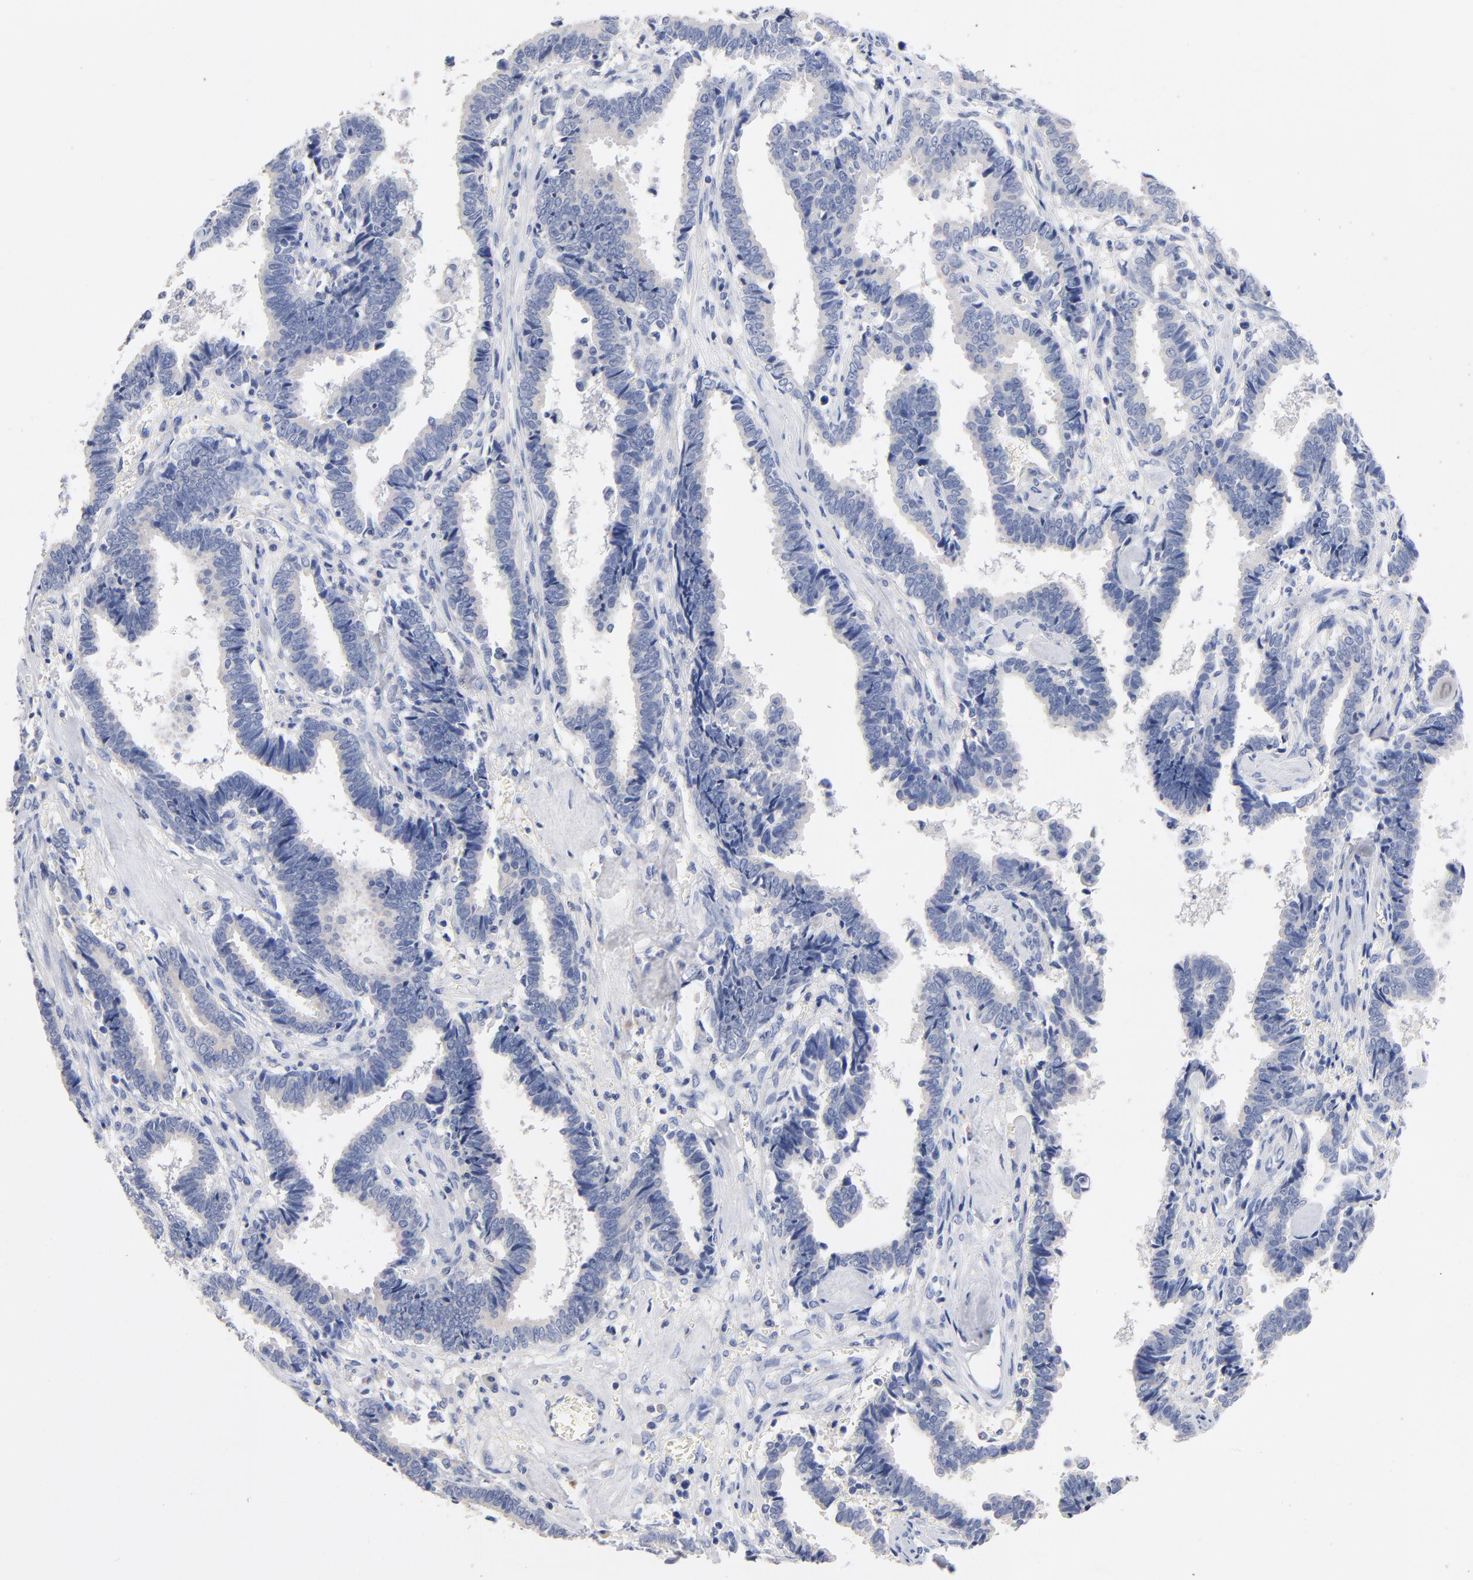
{"staining": {"intensity": "strong", "quantity": "25%-75%", "location": "cytoplasmic/membranous"}, "tissue": "liver cancer", "cell_type": "Tumor cells", "image_type": "cancer", "snomed": [{"axis": "morphology", "description": "Cholangiocarcinoma"}, {"axis": "topography", "description": "Liver"}], "caption": "Immunohistochemical staining of human liver cancer displays high levels of strong cytoplasmic/membranous protein expression in about 25%-75% of tumor cells. Nuclei are stained in blue.", "gene": "CPS1", "patient": {"sex": "male", "age": 57}}